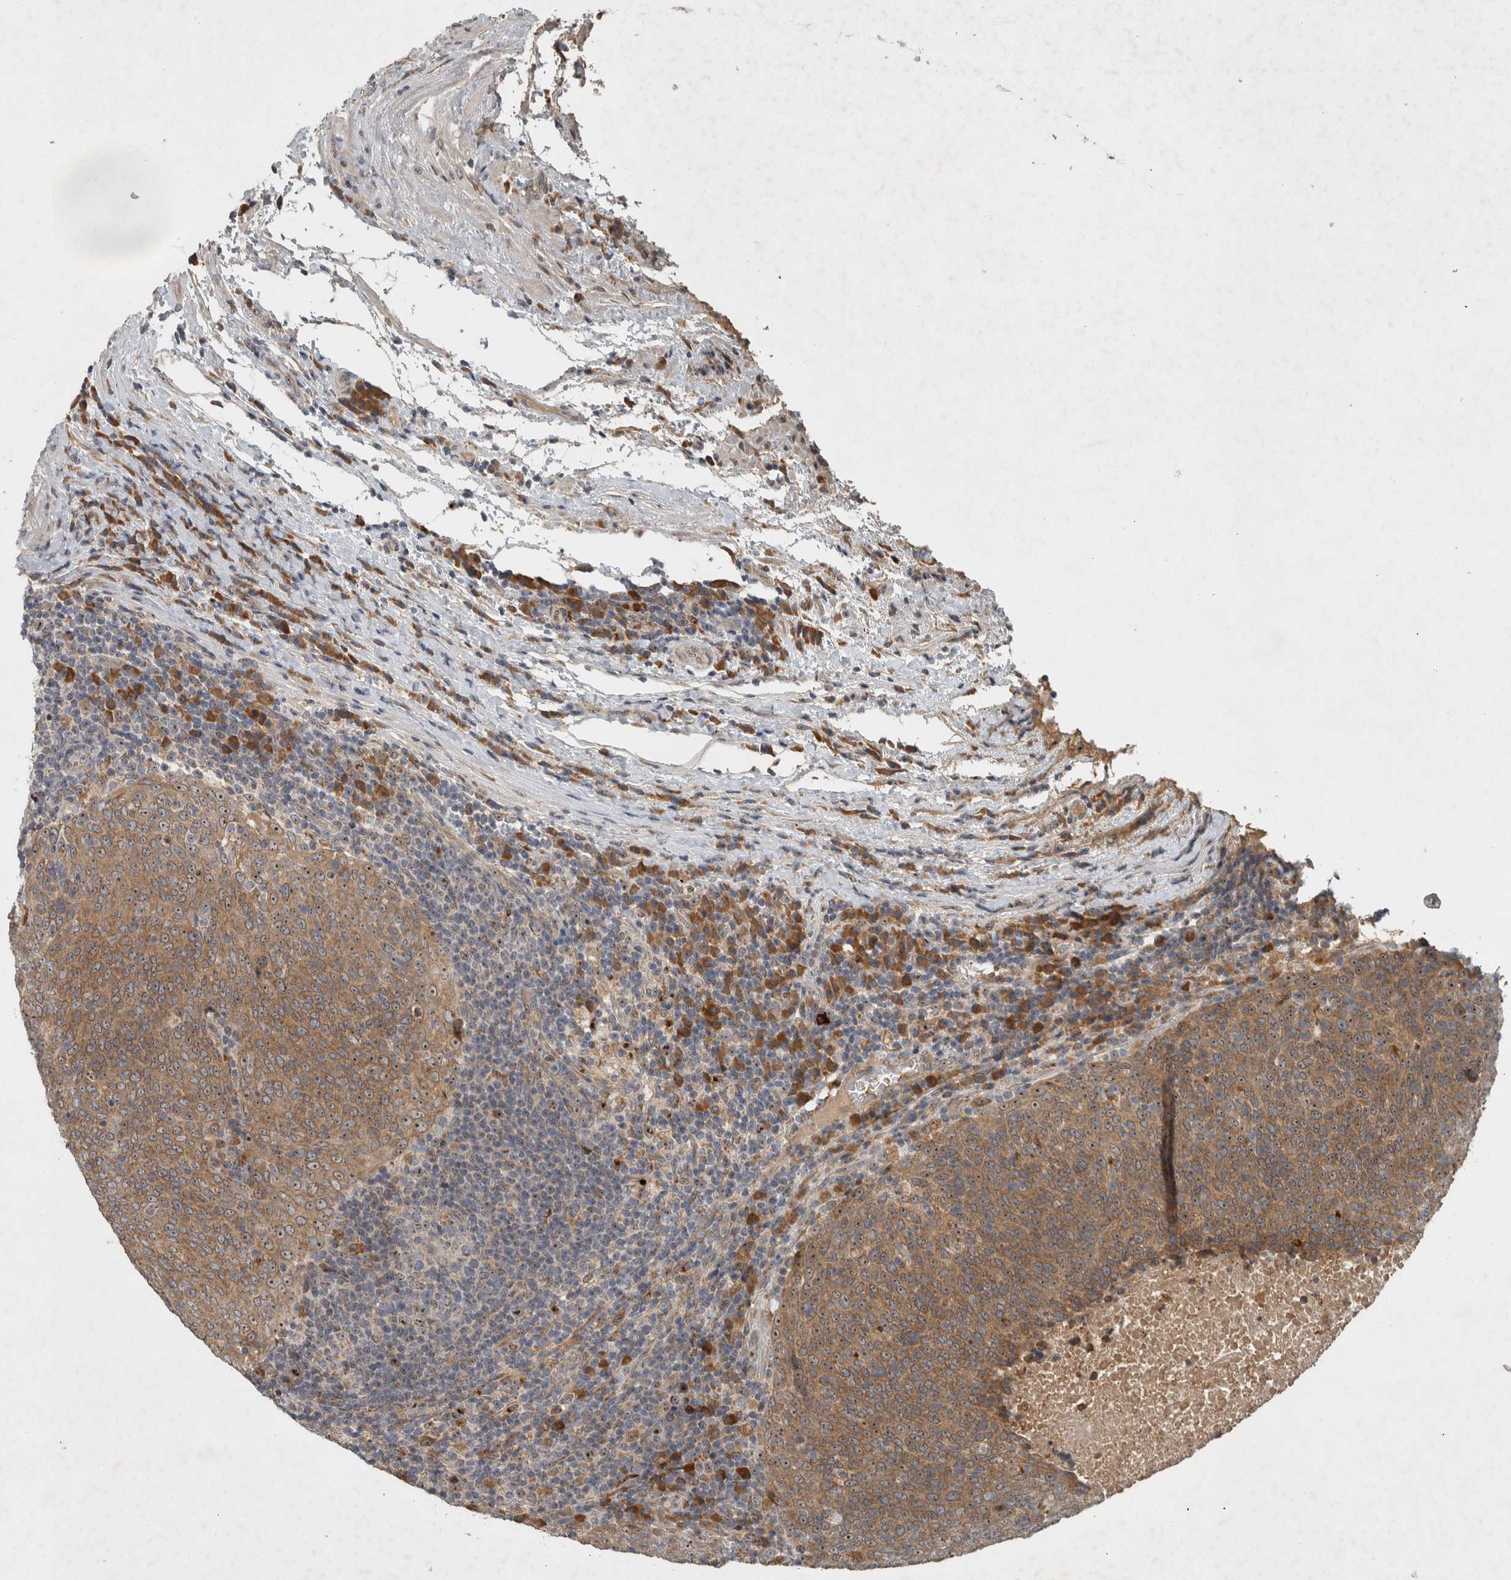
{"staining": {"intensity": "moderate", "quantity": ">75%", "location": "cytoplasmic/membranous,nuclear"}, "tissue": "head and neck cancer", "cell_type": "Tumor cells", "image_type": "cancer", "snomed": [{"axis": "morphology", "description": "Squamous cell carcinoma, NOS"}, {"axis": "morphology", "description": "Squamous cell carcinoma, metastatic, NOS"}, {"axis": "topography", "description": "Lymph node"}, {"axis": "topography", "description": "Head-Neck"}], "caption": "DAB (3,3'-diaminobenzidine) immunohistochemical staining of human head and neck cancer exhibits moderate cytoplasmic/membranous and nuclear protein staining in approximately >75% of tumor cells.", "gene": "GPR137B", "patient": {"sex": "male", "age": 62}}